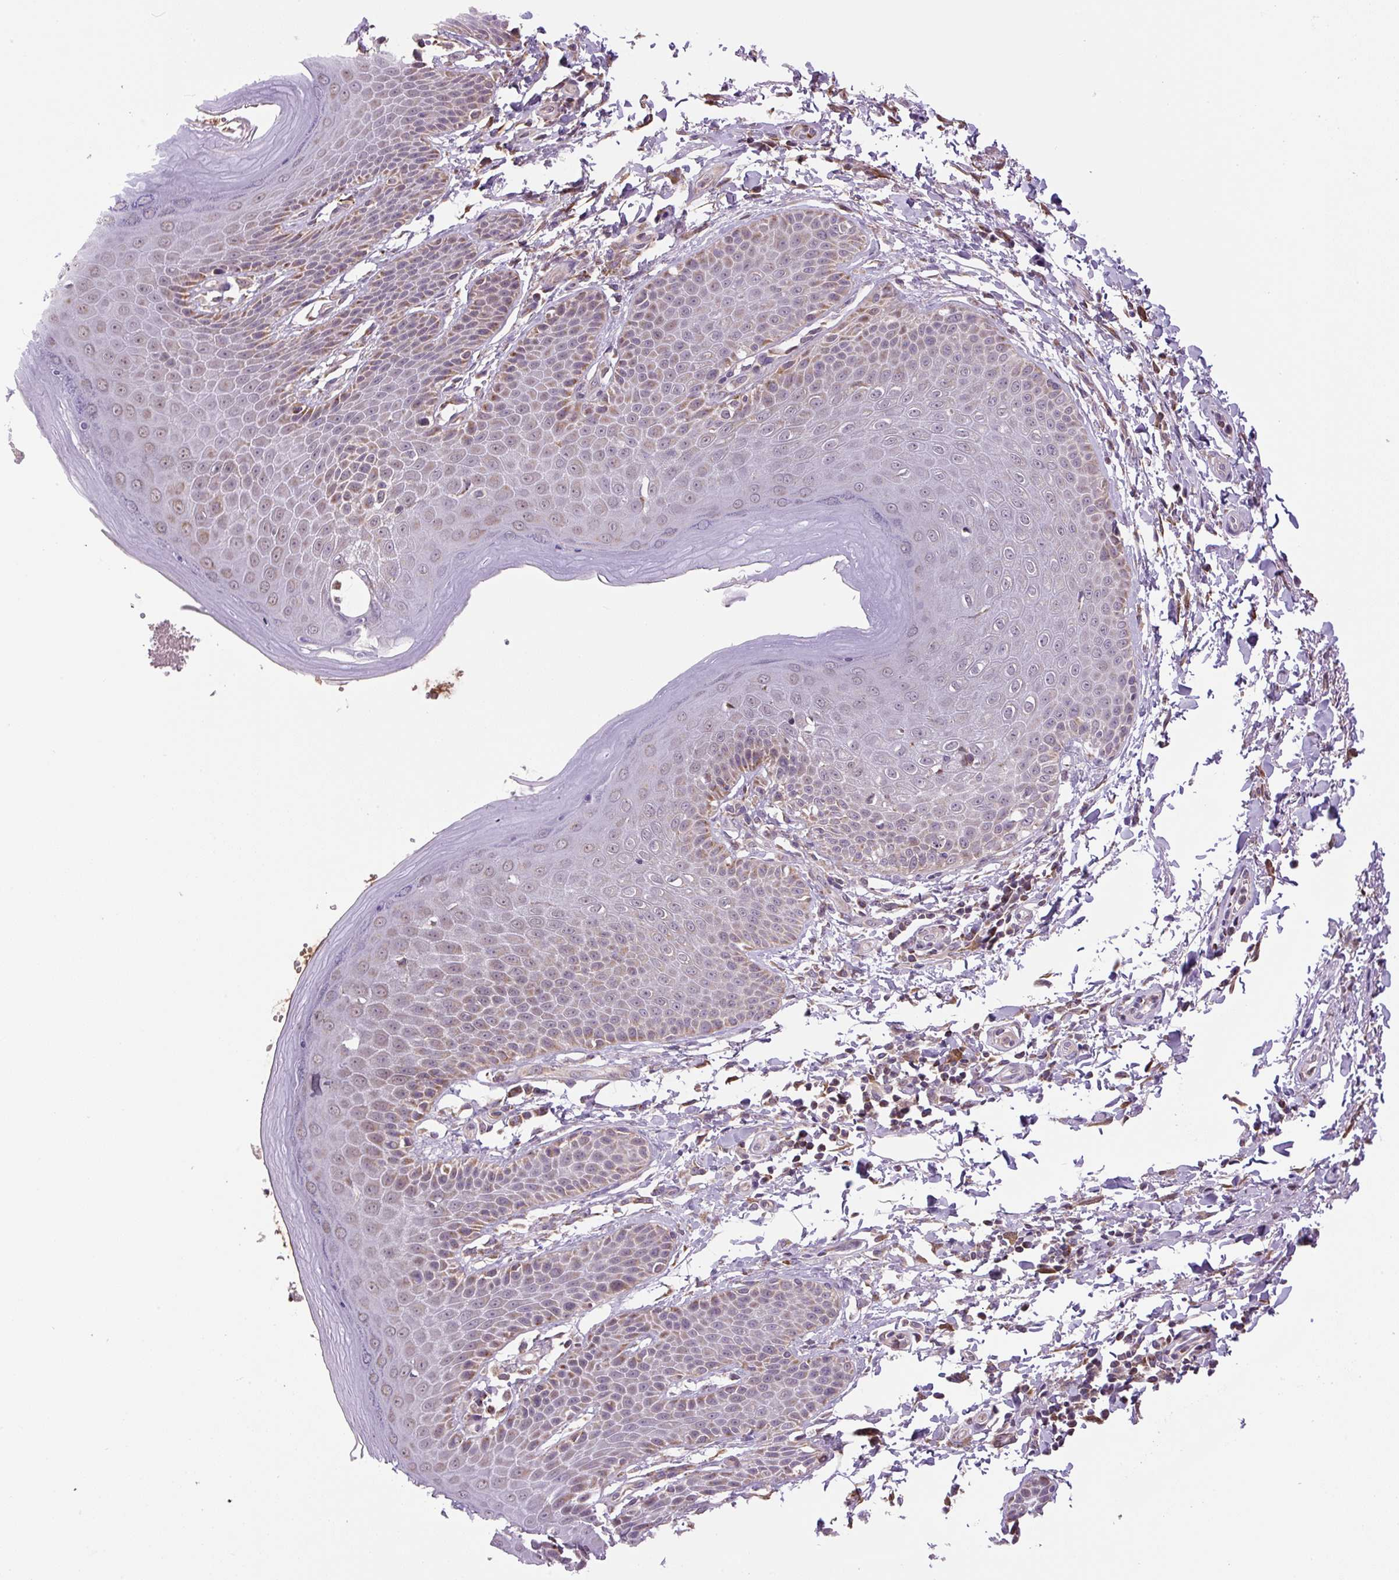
{"staining": {"intensity": "moderate", "quantity": "25%-75%", "location": "cytoplasmic/membranous,nuclear"}, "tissue": "skin", "cell_type": "Epidermal cells", "image_type": "normal", "snomed": [{"axis": "morphology", "description": "Normal tissue, NOS"}, {"axis": "topography", "description": "Peripheral nerve tissue"}], "caption": "Immunohistochemistry (IHC) of benign skin displays medium levels of moderate cytoplasmic/membranous,nuclear expression in about 25%-75% of epidermal cells.", "gene": "SGF29", "patient": {"sex": "male", "age": 51}}